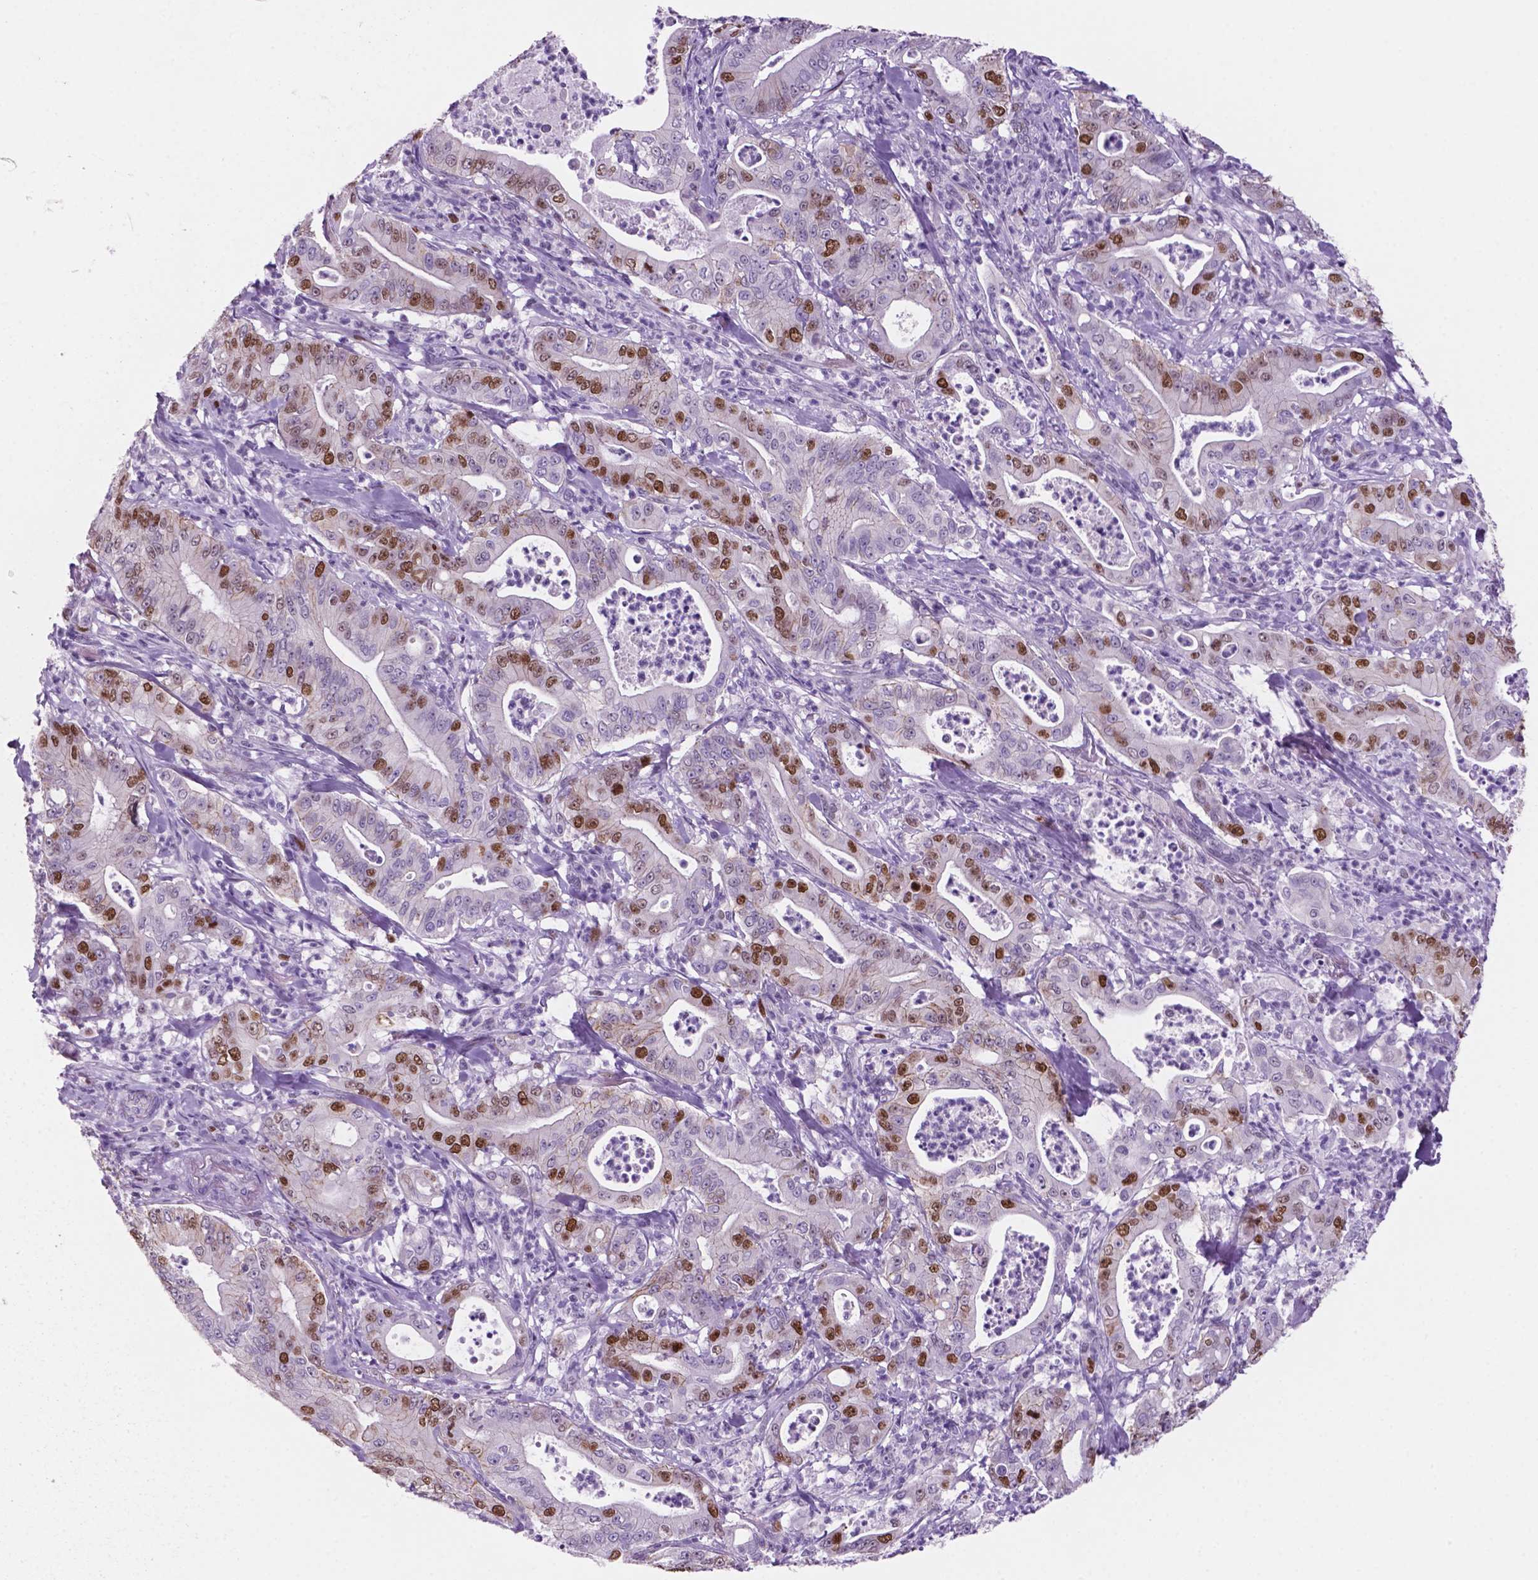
{"staining": {"intensity": "moderate", "quantity": "25%-75%", "location": "nuclear"}, "tissue": "pancreatic cancer", "cell_type": "Tumor cells", "image_type": "cancer", "snomed": [{"axis": "morphology", "description": "Adenocarcinoma, NOS"}, {"axis": "topography", "description": "Pancreas"}], "caption": "High-power microscopy captured an IHC histopathology image of adenocarcinoma (pancreatic), revealing moderate nuclear staining in approximately 25%-75% of tumor cells.", "gene": "NCAPH2", "patient": {"sex": "male", "age": 71}}